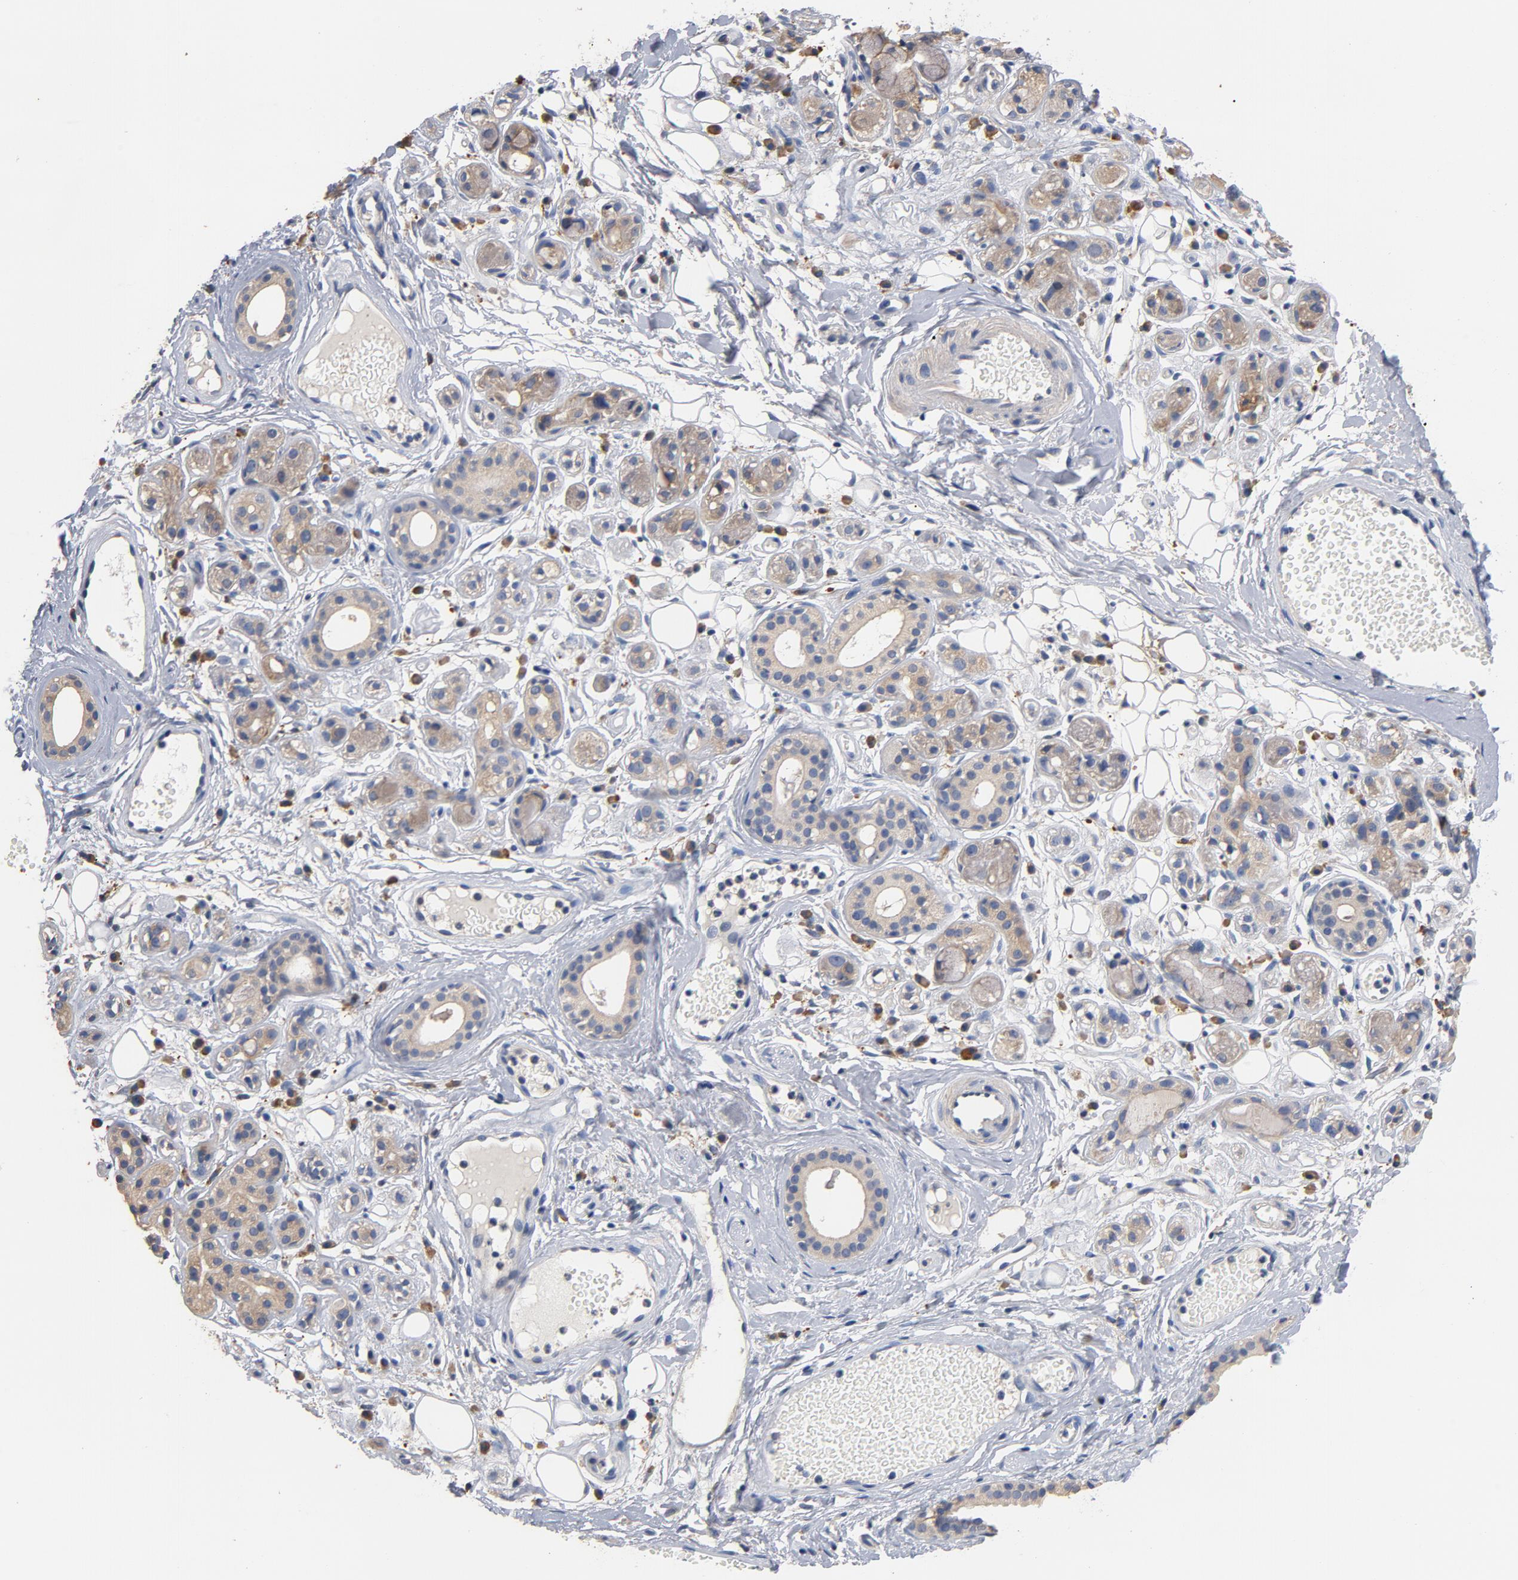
{"staining": {"intensity": "weak", "quantity": "25%-75%", "location": "cytoplasmic/membranous"}, "tissue": "salivary gland", "cell_type": "Glandular cells", "image_type": "normal", "snomed": [{"axis": "morphology", "description": "Normal tissue, NOS"}, {"axis": "topography", "description": "Salivary gland"}], "caption": "This image reveals benign salivary gland stained with immunohistochemistry to label a protein in brown. The cytoplasmic/membranous of glandular cells show weak positivity for the protein. Nuclei are counter-stained blue.", "gene": "TLR4", "patient": {"sex": "male", "age": 54}}